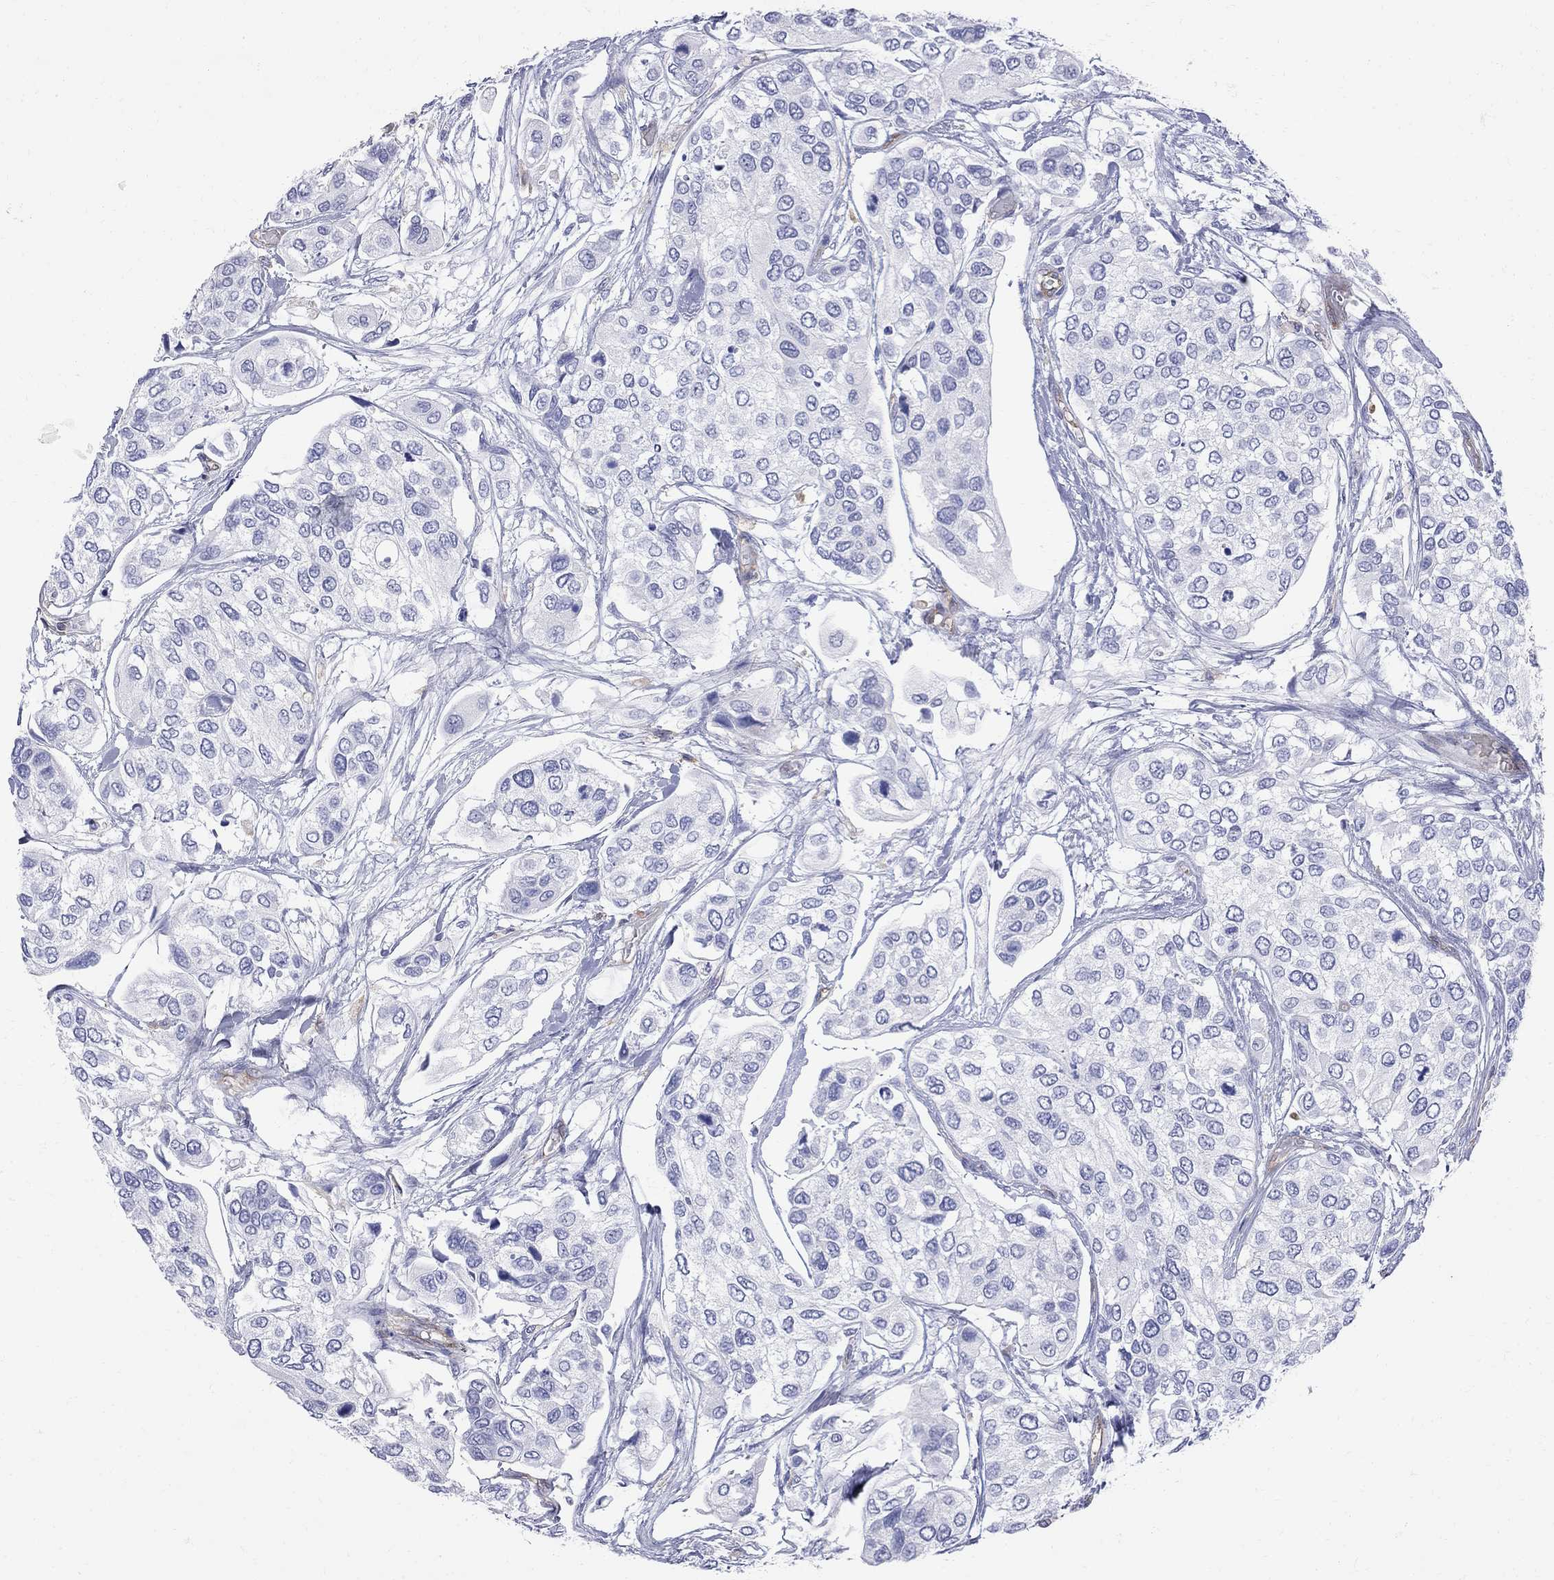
{"staining": {"intensity": "negative", "quantity": "none", "location": "none"}, "tissue": "urothelial cancer", "cell_type": "Tumor cells", "image_type": "cancer", "snomed": [{"axis": "morphology", "description": "Urothelial carcinoma, High grade"}, {"axis": "topography", "description": "Urinary bladder"}], "caption": "Tumor cells are negative for brown protein staining in urothelial cancer.", "gene": "ABI3", "patient": {"sex": "male", "age": 77}}